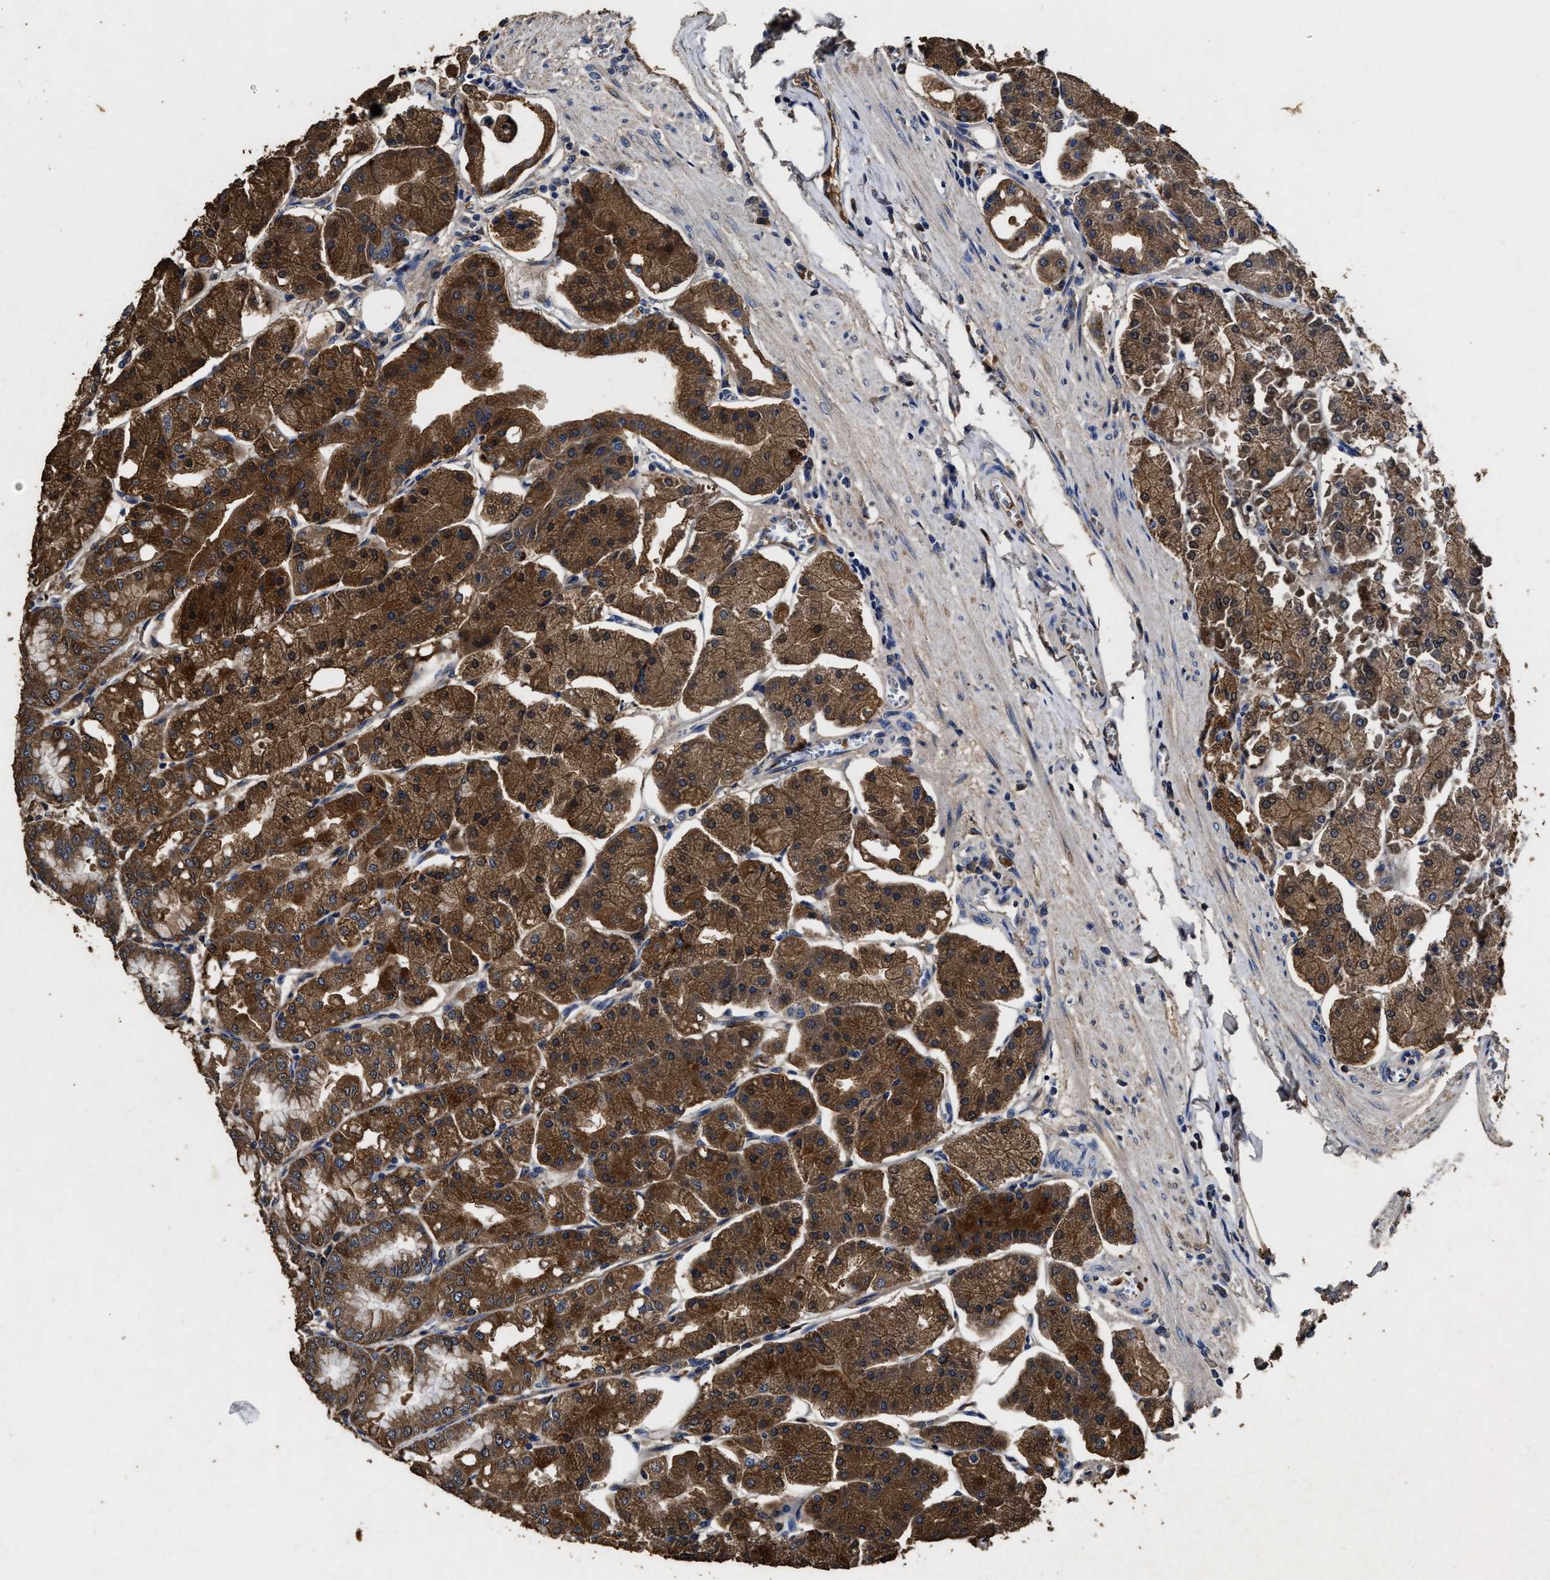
{"staining": {"intensity": "strong", "quantity": "25%-75%", "location": "cytoplasmic/membranous"}, "tissue": "stomach", "cell_type": "Glandular cells", "image_type": "normal", "snomed": [{"axis": "morphology", "description": "Normal tissue, NOS"}, {"axis": "topography", "description": "Stomach, lower"}], "caption": "Immunohistochemical staining of benign stomach shows strong cytoplasmic/membranous protein positivity in about 25%-75% of glandular cells. Nuclei are stained in blue.", "gene": "PPM1K", "patient": {"sex": "male", "age": 71}}